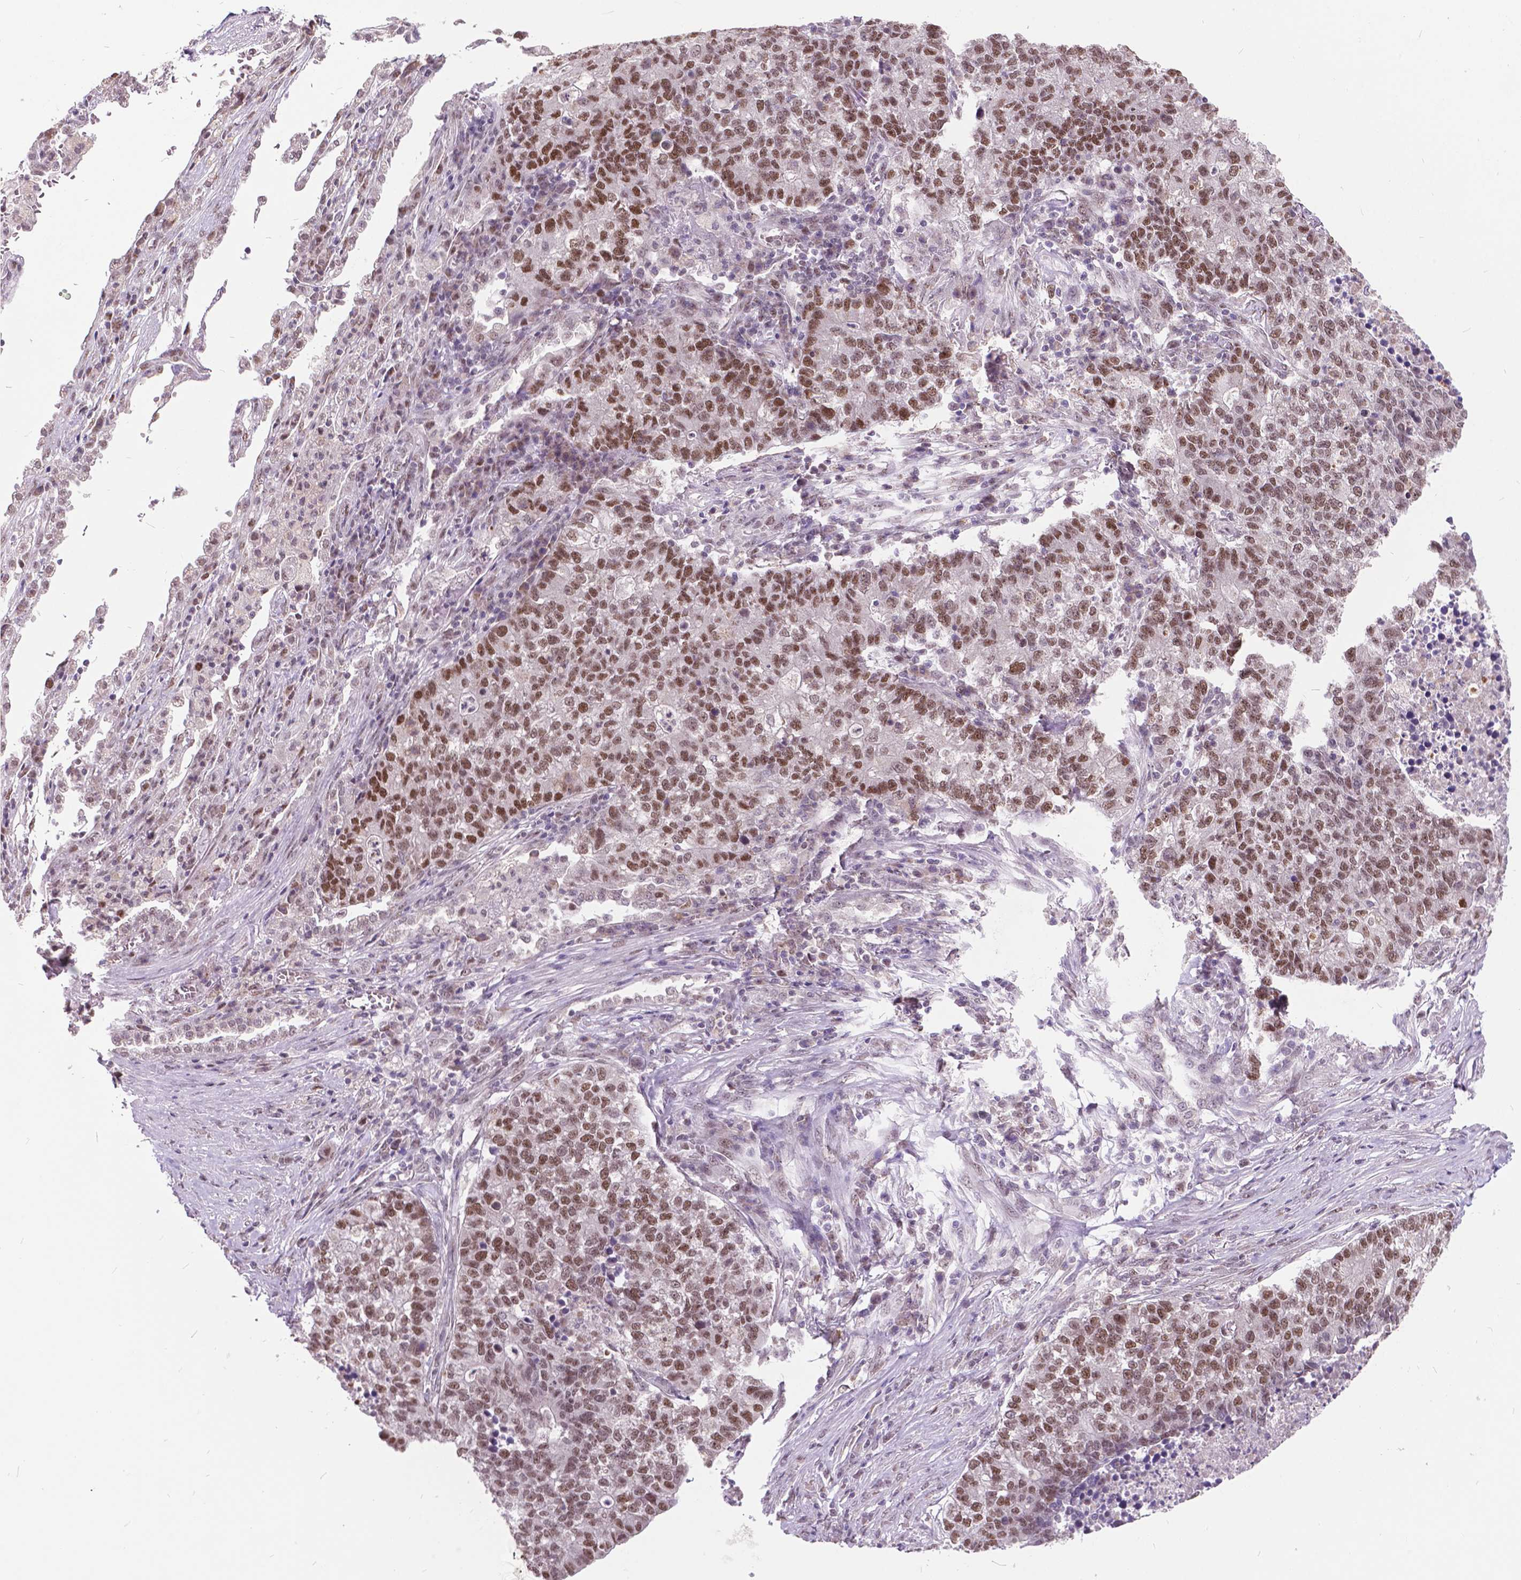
{"staining": {"intensity": "moderate", "quantity": ">75%", "location": "nuclear"}, "tissue": "lung cancer", "cell_type": "Tumor cells", "image_type": "cancer", "snomed": [{"axis": "morphology", "description": "Adenocarcinoma, NOS"}, {"axis": "topography", "description": "Lung"}], "caption": "Lung cancer (adenocarcinoma) was stained to show a protein in brown. There is medium levels of moderate nuclear positivity in about >75% of tumor cells.", "gene": "MSH2", "patient": {"sex": "male", "age": 57}}